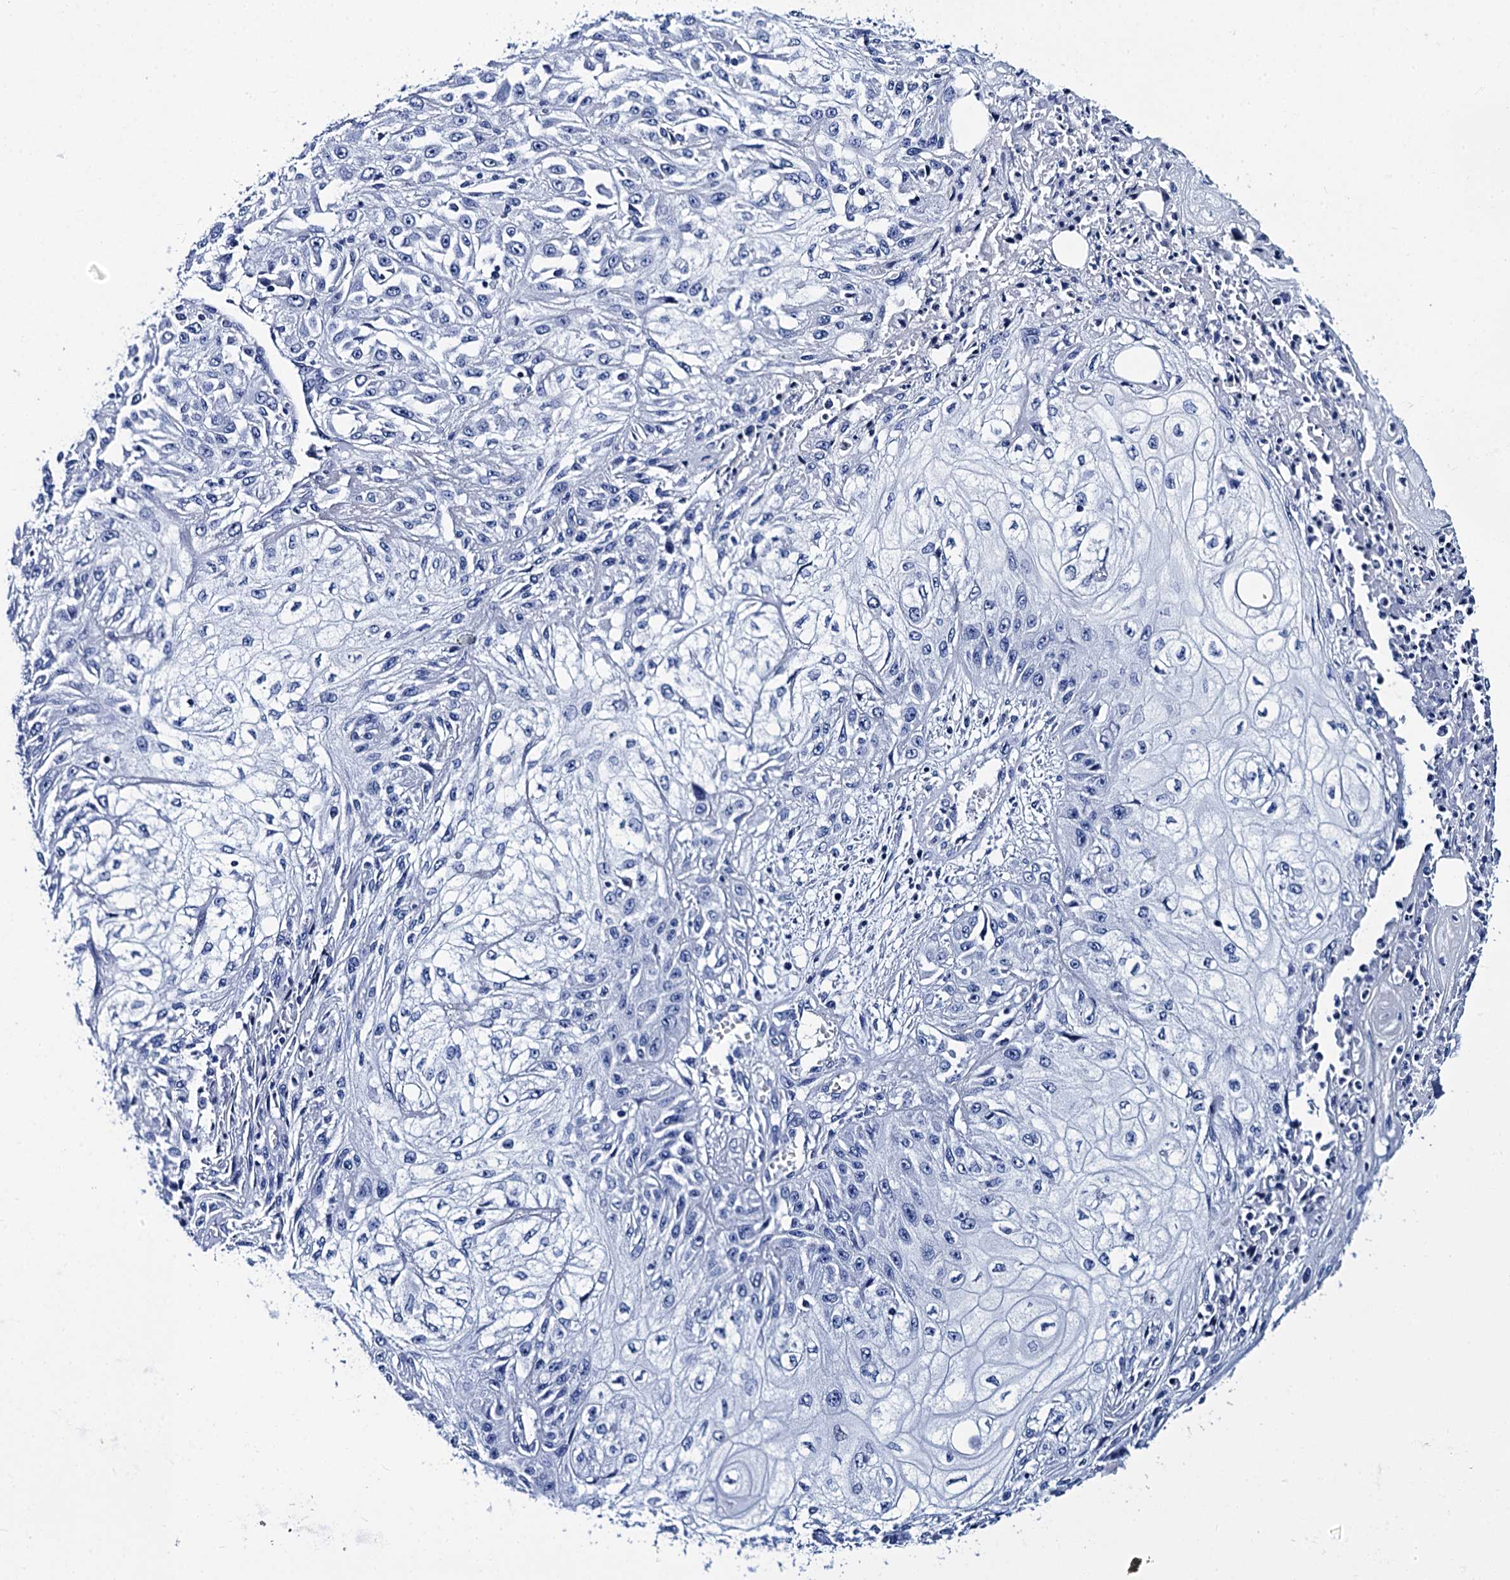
{"staining": {"intensity": "negative", "quantity": "none", "location": "none"}, "tissue": "skin cancer", "cell_type": "Tumor cells", "image_type": "cancer", "snomed": [{"axis": "morphology", "description": "Squamous cell carcinoma, NOS"}, {"axis": "morphology", "description": "Squamous cell carcinoma, metastatic, NOS"}, {"axis": "topography", "description": "Skin"}, {"axis": "topography", "description": "Lymph node"}], "caption": "IHC of human skin cancer (squamous cell carcinoma) exhibits no staining in tumor cells. (IHC, brightfield microscopy, high magnification).", "gene": "MYBPC3", "patient": {"sex": "male", "age": 75}}